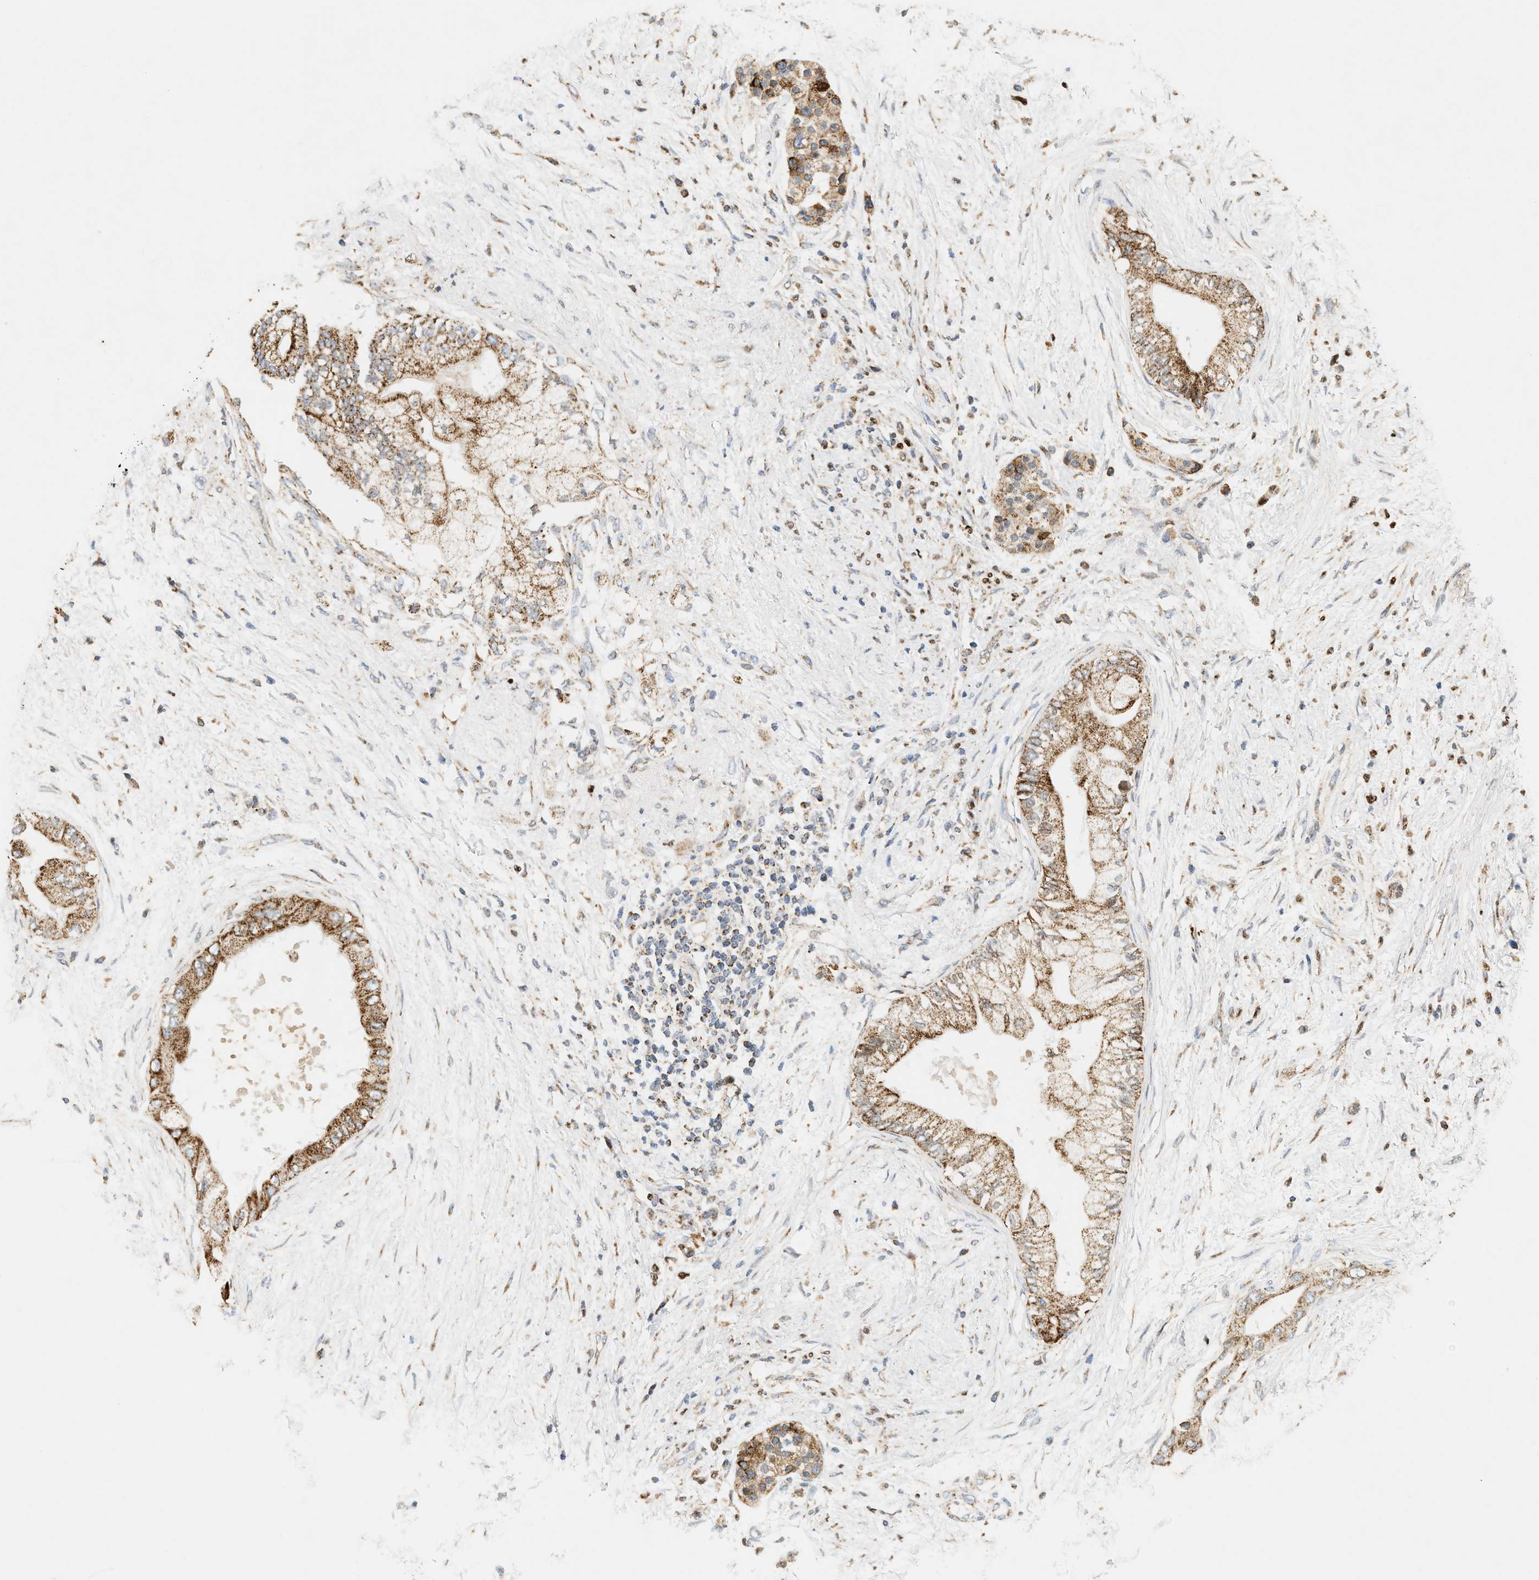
{"staining": {"intensity": "moderate", "quantity": ">75%", "location": "cytoplasmic/membranous"}, "tissue": "pancreatic cancer", "cell_type": "Tumor cells", "image_type": "cancer", "snomed": [{"axis": "morphology", "description": "Normal tissue, NOS"}, {"axis": "morphology", "description": "Adenocarcinoma, NOS"}, {"axis": "topography", "description": "Pancreas"}, {"axis": "topography", "description": "Duodenum"}], "caption": "Tumor cells display moderate cytoplasmic/membranous staining in approximately >75% of cells in pancreatic adenocarcinoma. (DAB (3,3'-diaminobenzidine) = brown stain, brightfield microscopy at high magnification).", "gene": "MCU", "patient": {"sex": "female", "age": 60}}